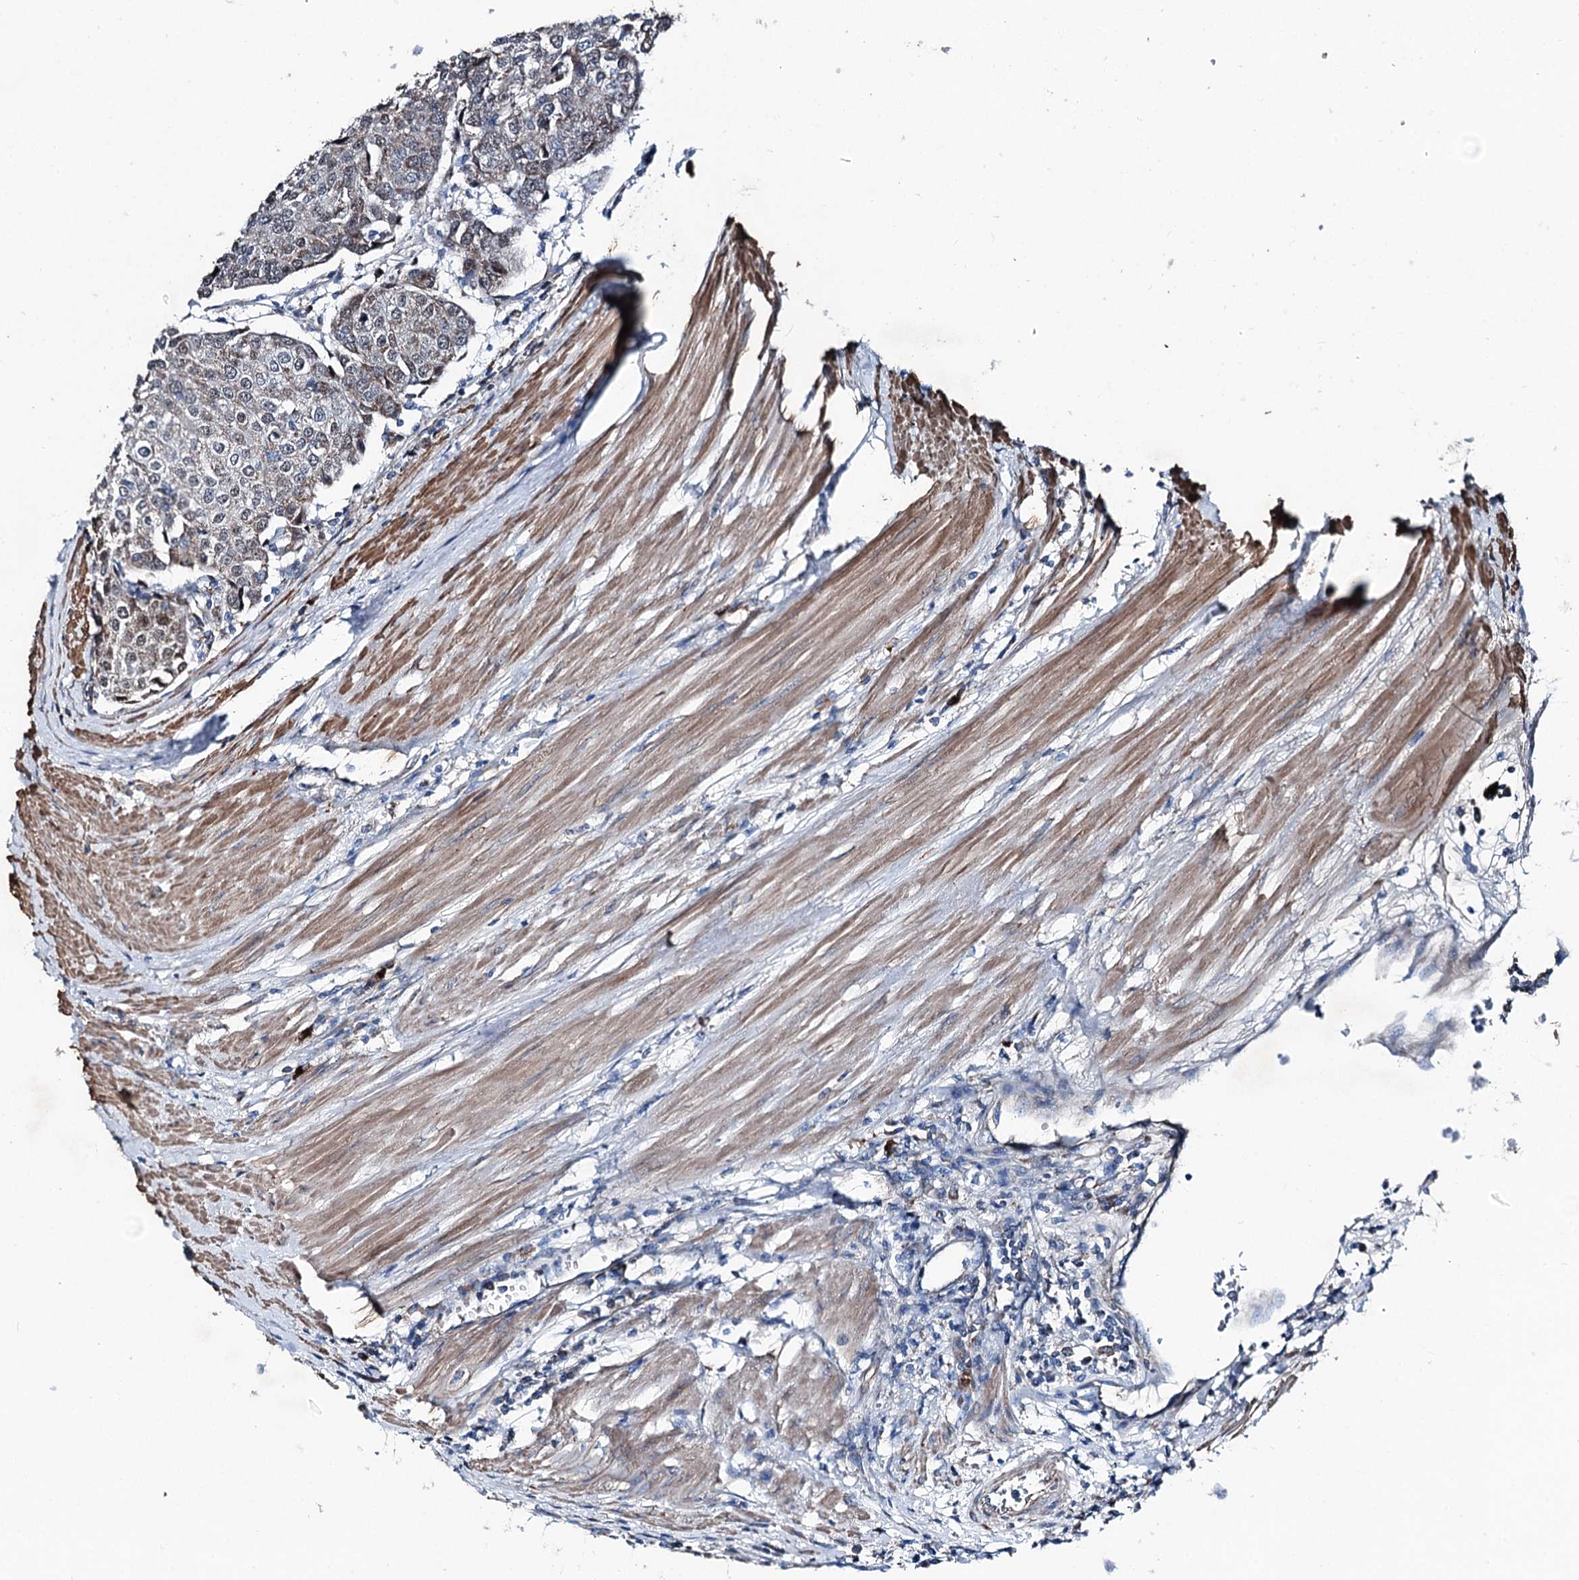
{"staining": {"intensity": "weak", "quantity": "<25%", "location": "nuclear"}, "tissue": "urothelial cancer", "cell_type": "Tumor cells", "image_type": "cancer", "snomed": [{"axis": "morphology", "description": "Urothelial carcinoma, High grade"}, {"axis": "topography", "description": "Urinary bladder"}], "caption": "Immunohistochemistry photomicrograph of human high-grade urothelial carcinoma stained for a protein (brown), which displays no expression in tumor cells.", "gene": "DDIAS", "patient": {"sex": "female", "age": 85}}